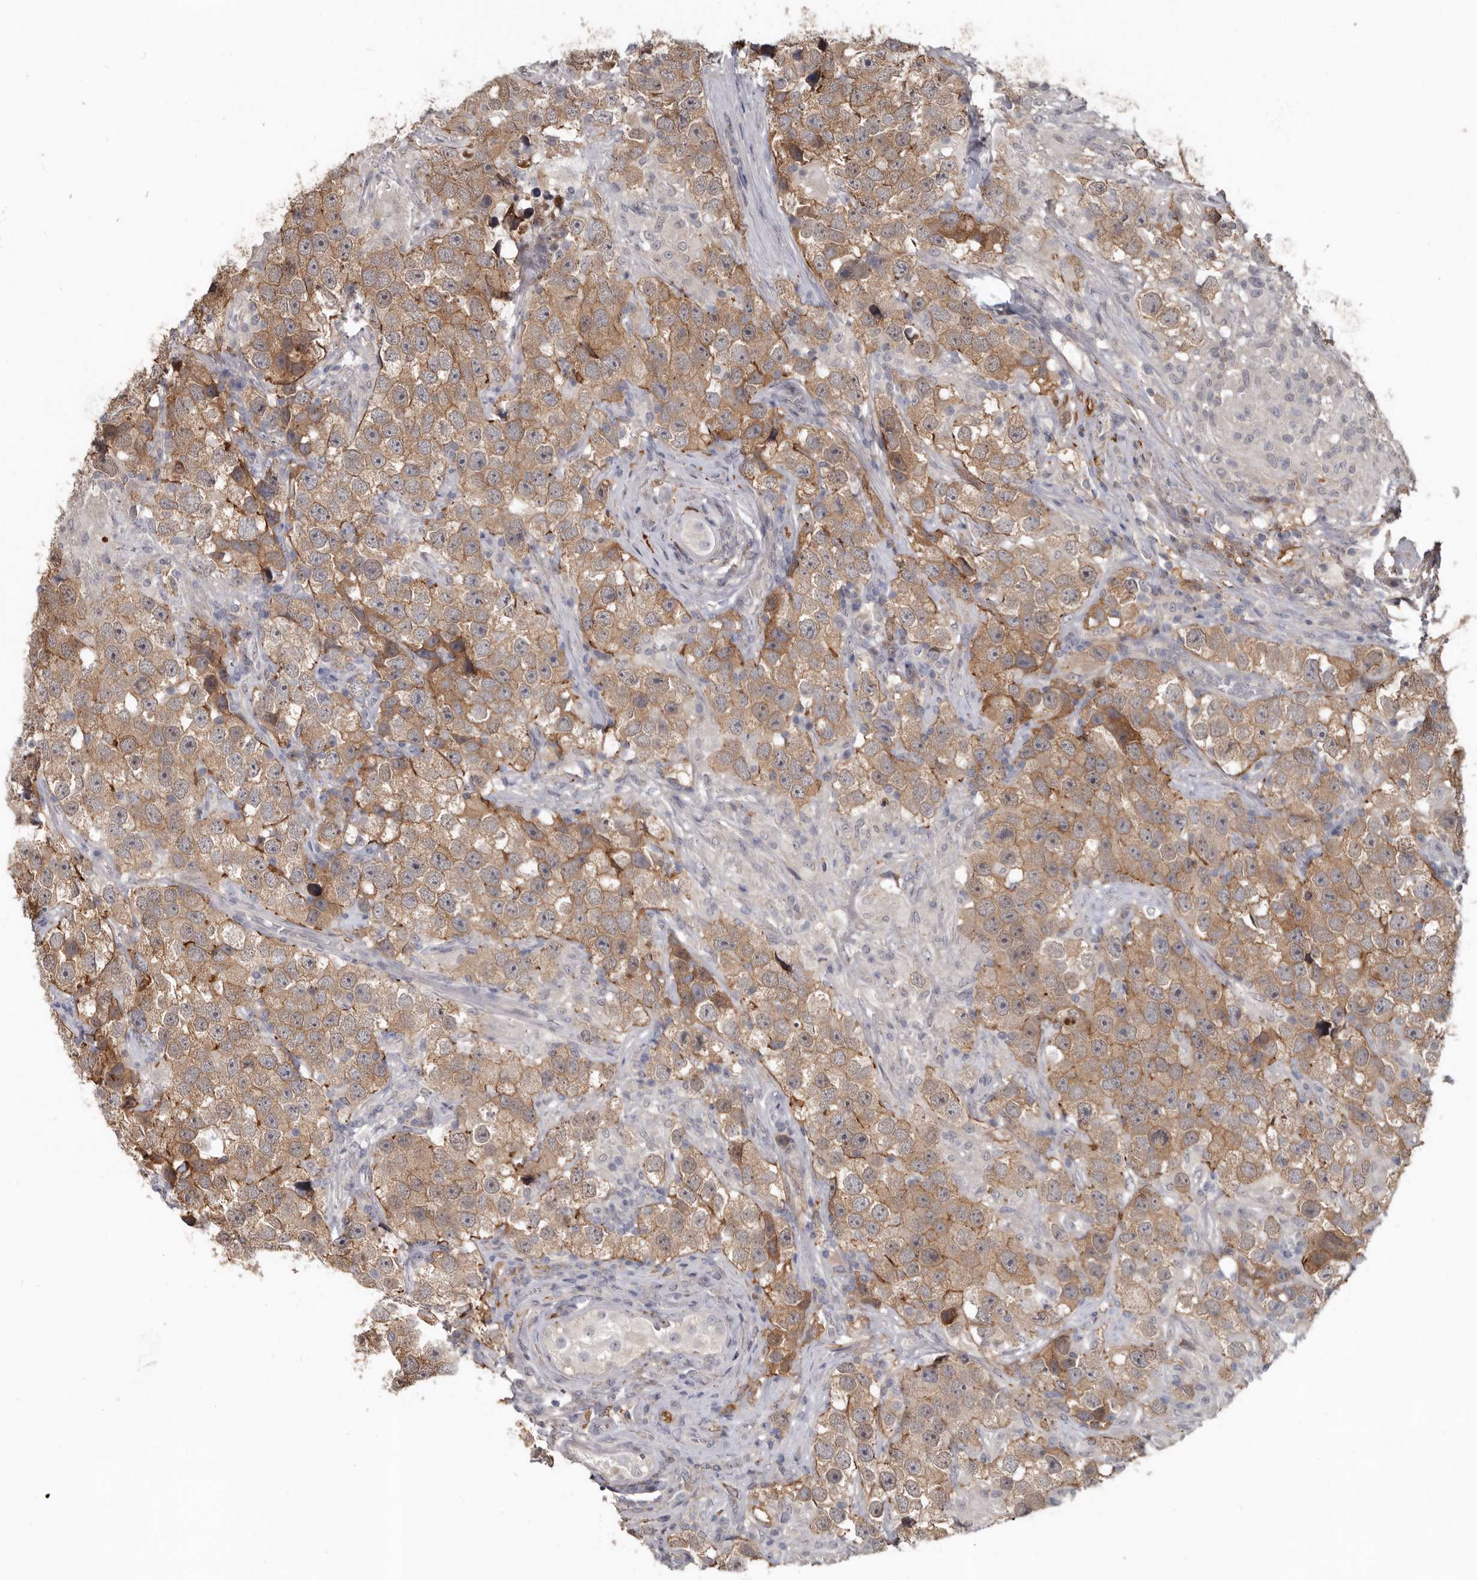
{"staining": {"intensity": "moderate", "quantity": ">75%", "location": "cytoplasmic/membranous"}, "tissue": "testis cancer", "cell_type": "Tumor cells", "image_type": "cancer", "snomed": [{"axis": "morphology", "description": "Seminoma, NOS"}, {"axis": "topography", "description": "Testis"}], "caption": "Immunohistochemical staining of seminoma (testis) demonstrates medium levels of moderate cytoplasmic/membranous protein expression in about >75% of tumor cells.", "gene": "LRGUK", "patient": {"sex": "male", "age": 49}}